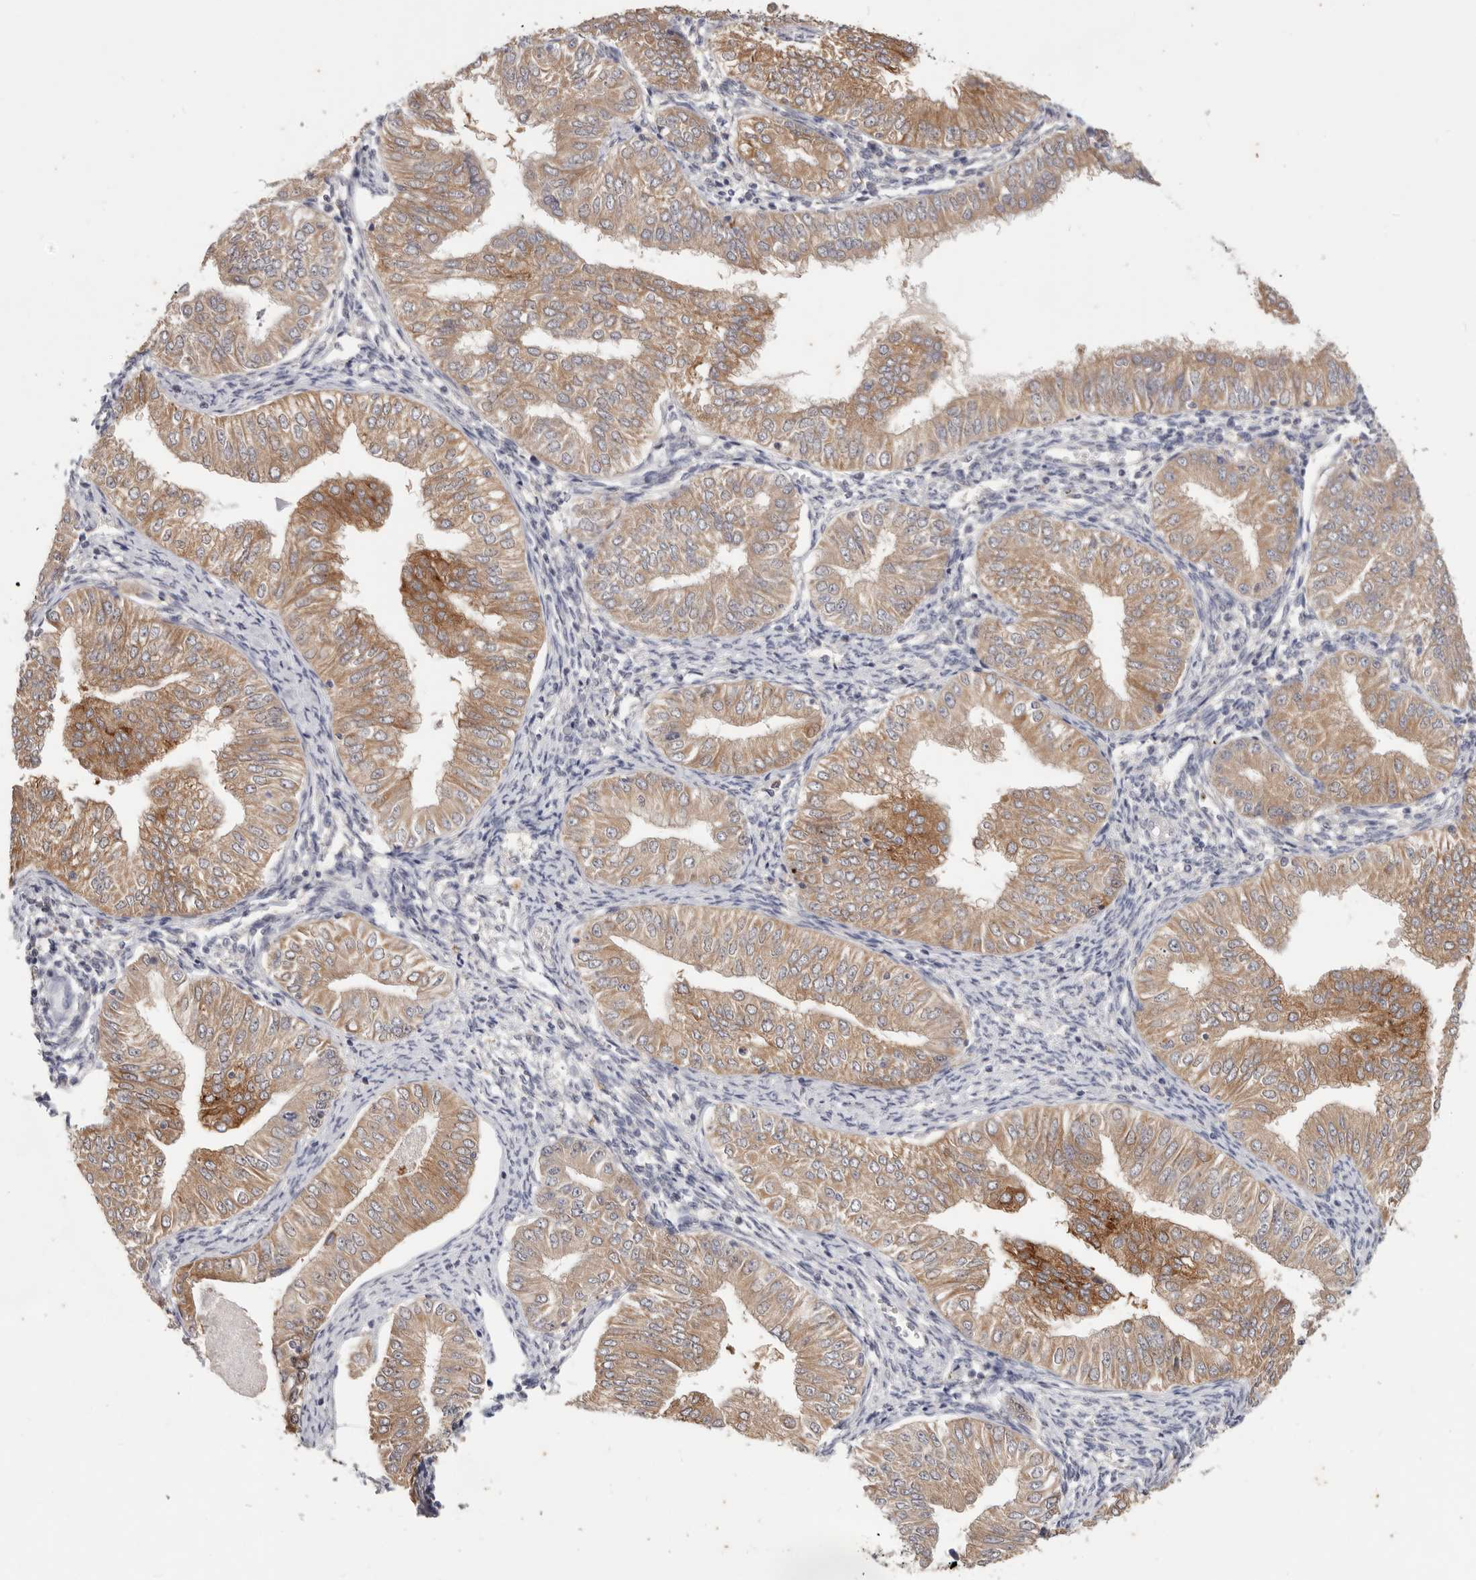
{"staining": {"intensity": "moderate", "quantity": ">75%", "location": "cytoplasmic/membranous"}, "tissue": "endometrial cancer", "cell_type": "Tumor cells", "image_type": "cancer", "snomed": [{"axis": "morphology", "description": "Normal tissue, NOS"}, {"axis": "morphology", "description": "Adenocarcinoma, NOS"}, {"axis": "topography", "description": "Endometrium"}], "caption": "Immunohistochemistry (IHC) (DAB) staining of human endometrial cancer (adenocarcinoma) exhibits moderate cytoplasmic/membranous protein positivity in about >75% of tumor cells.", "gene": "WDR77", "patient": {"sex": "female", "age": 53}}